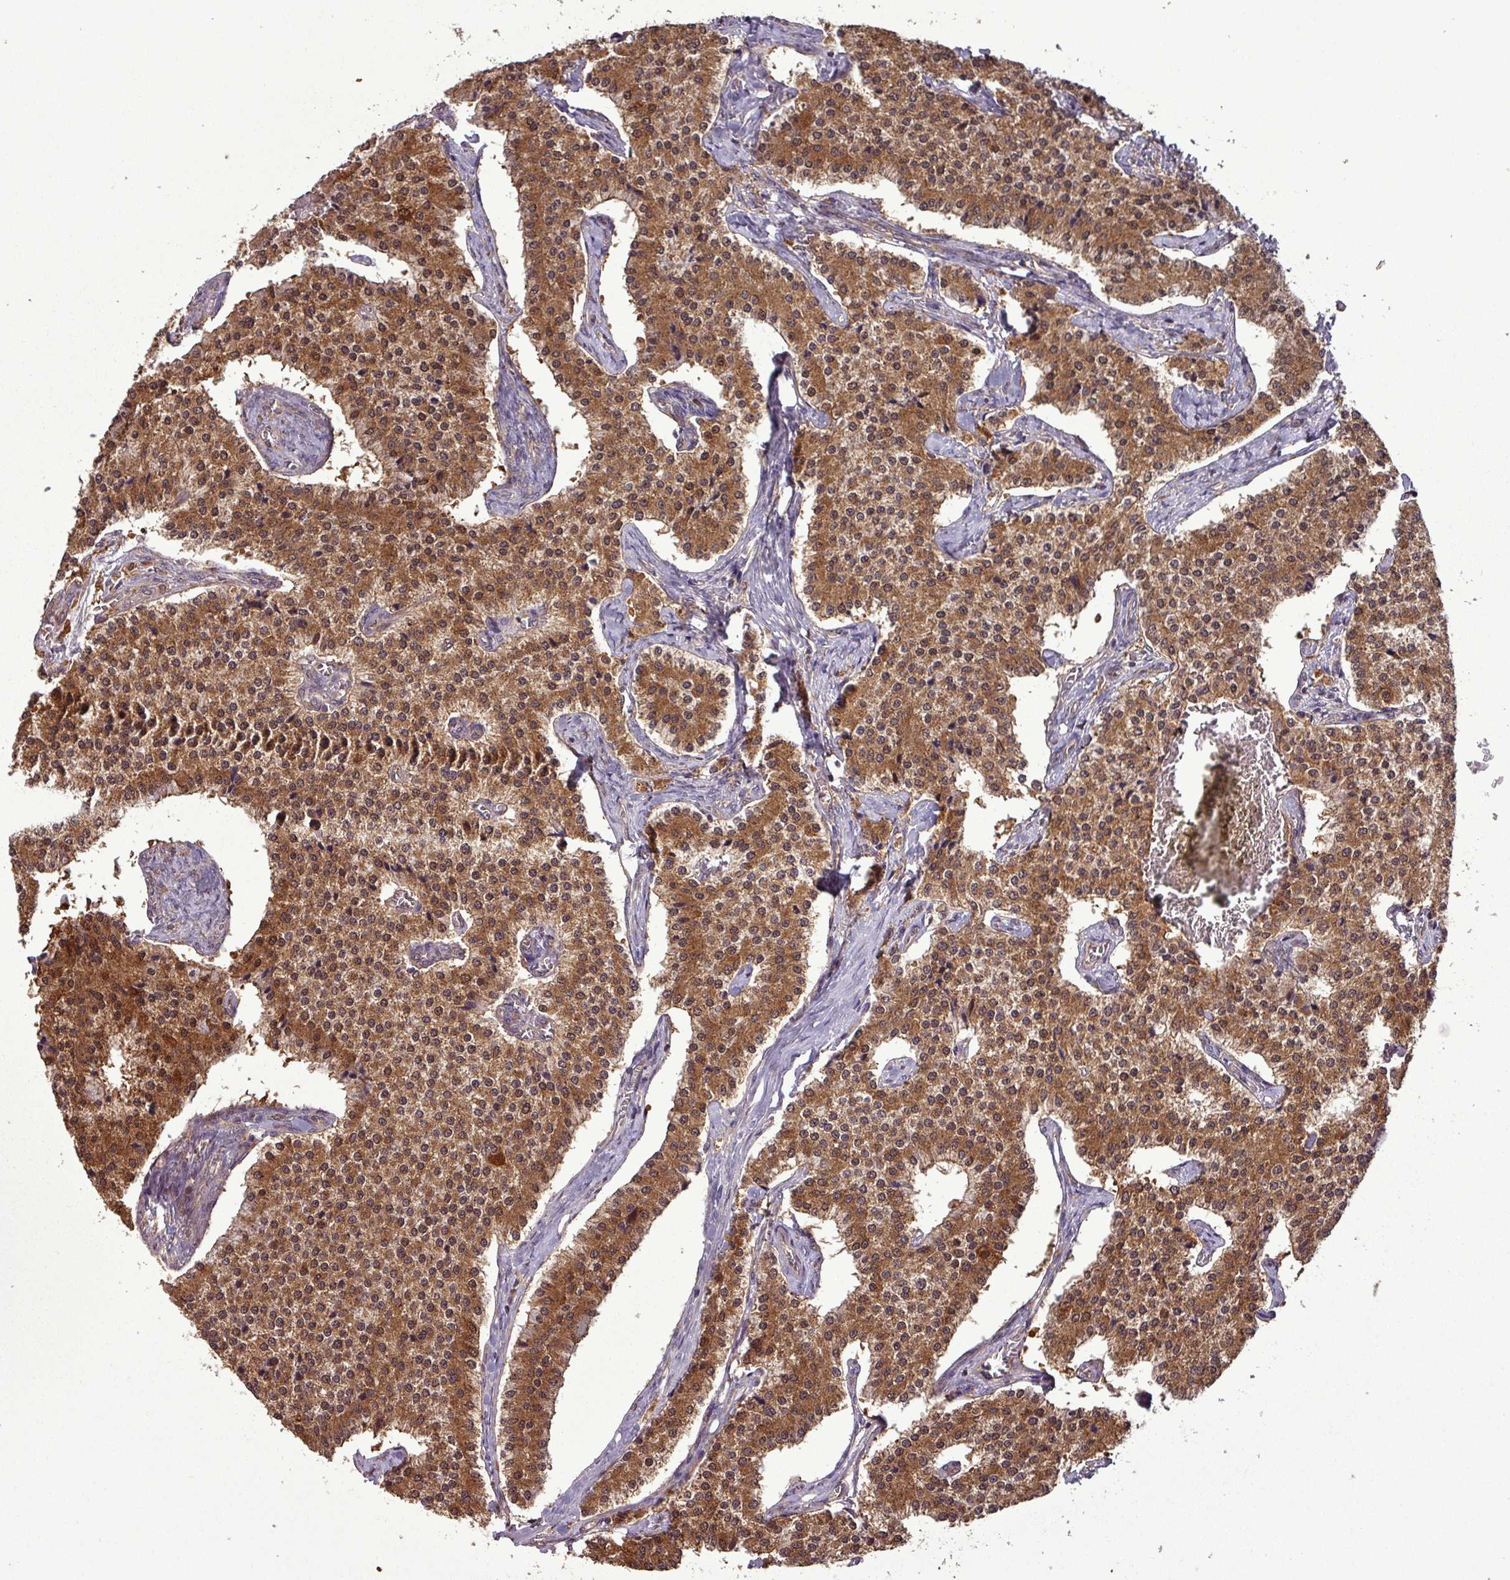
{"staining": {"intensity": "moderate", "quantity": ">75%", "location": "cytoplasmic/membranous,nuclear"}, "tissue": "carcinoid", "cell_type": "Tumor cells", "image_type": "cancer", "snomed": [{"axis": "morphology", "description": "Carcinoid, malignant, NOS"}, {"axis": "topography", "description": "Colon"}], "caption": "Immunohistochemical staining of carcinoid reveals moderate cytoplasmic/membranous and nuclear protein expression in approximately >75% of tumor cells.", "gene": "NT5C3A", "patient": {"sex": "female", "age": 52}}